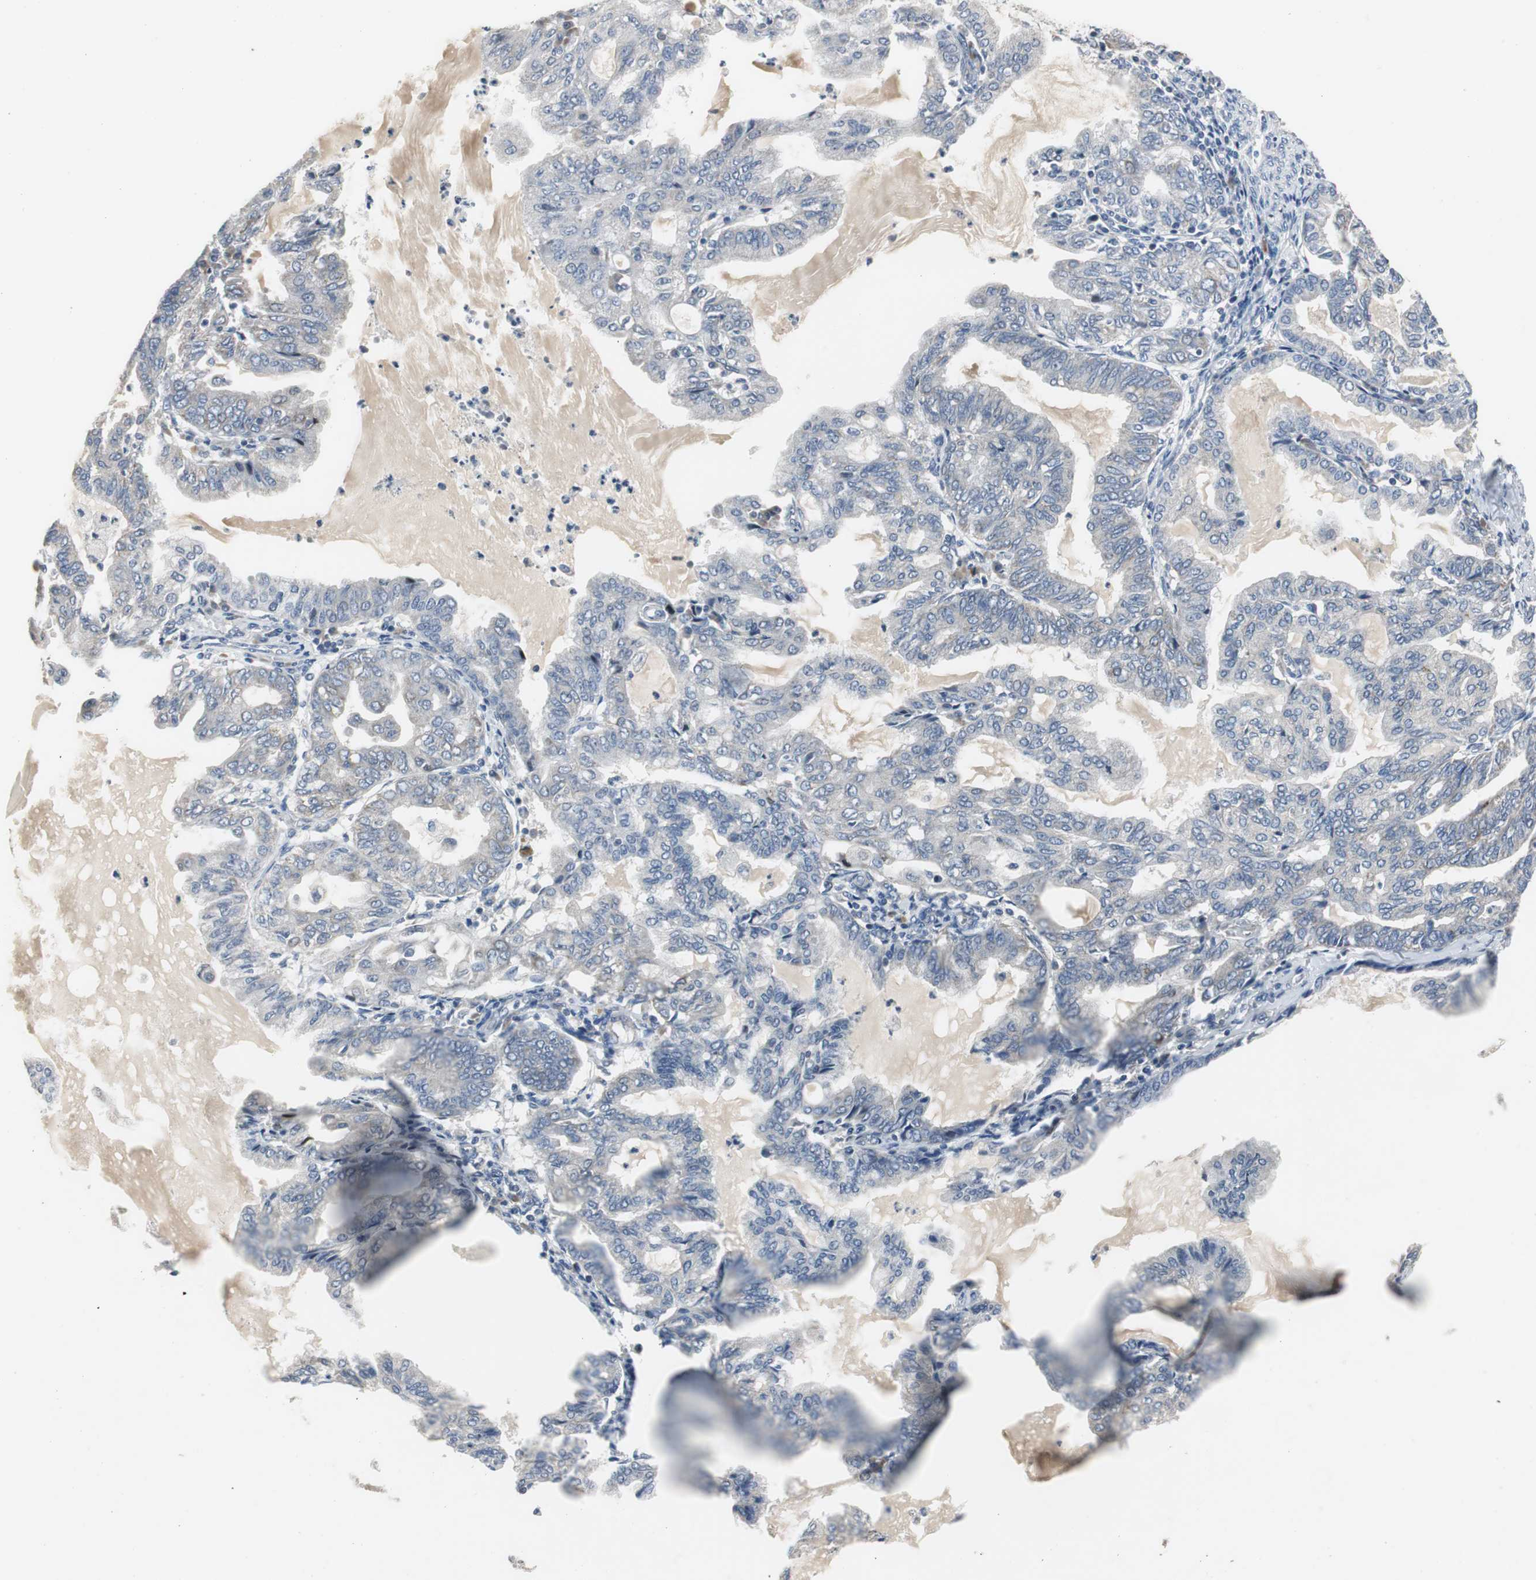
{"staining": {"intensity": "negative", "quantity": "none", "location": "none"}, "tissue": "endometrial cancer", "cell_type": "Tumor cells", "image_type": "cancer", "snomed": [{"axis": "morphology", "description": "Adenocarcinoma, NOS"}, {"axis": "topography", "description": "Endometrium"}], "caption": "This is an immunohistochemistry (IHC) photomicrograph of human endometrial cancer (adenocarcinoma). There is no positivity in tumor cells.", "gene": "MYT1", "patient": {"sex": "female", "age": 86}}